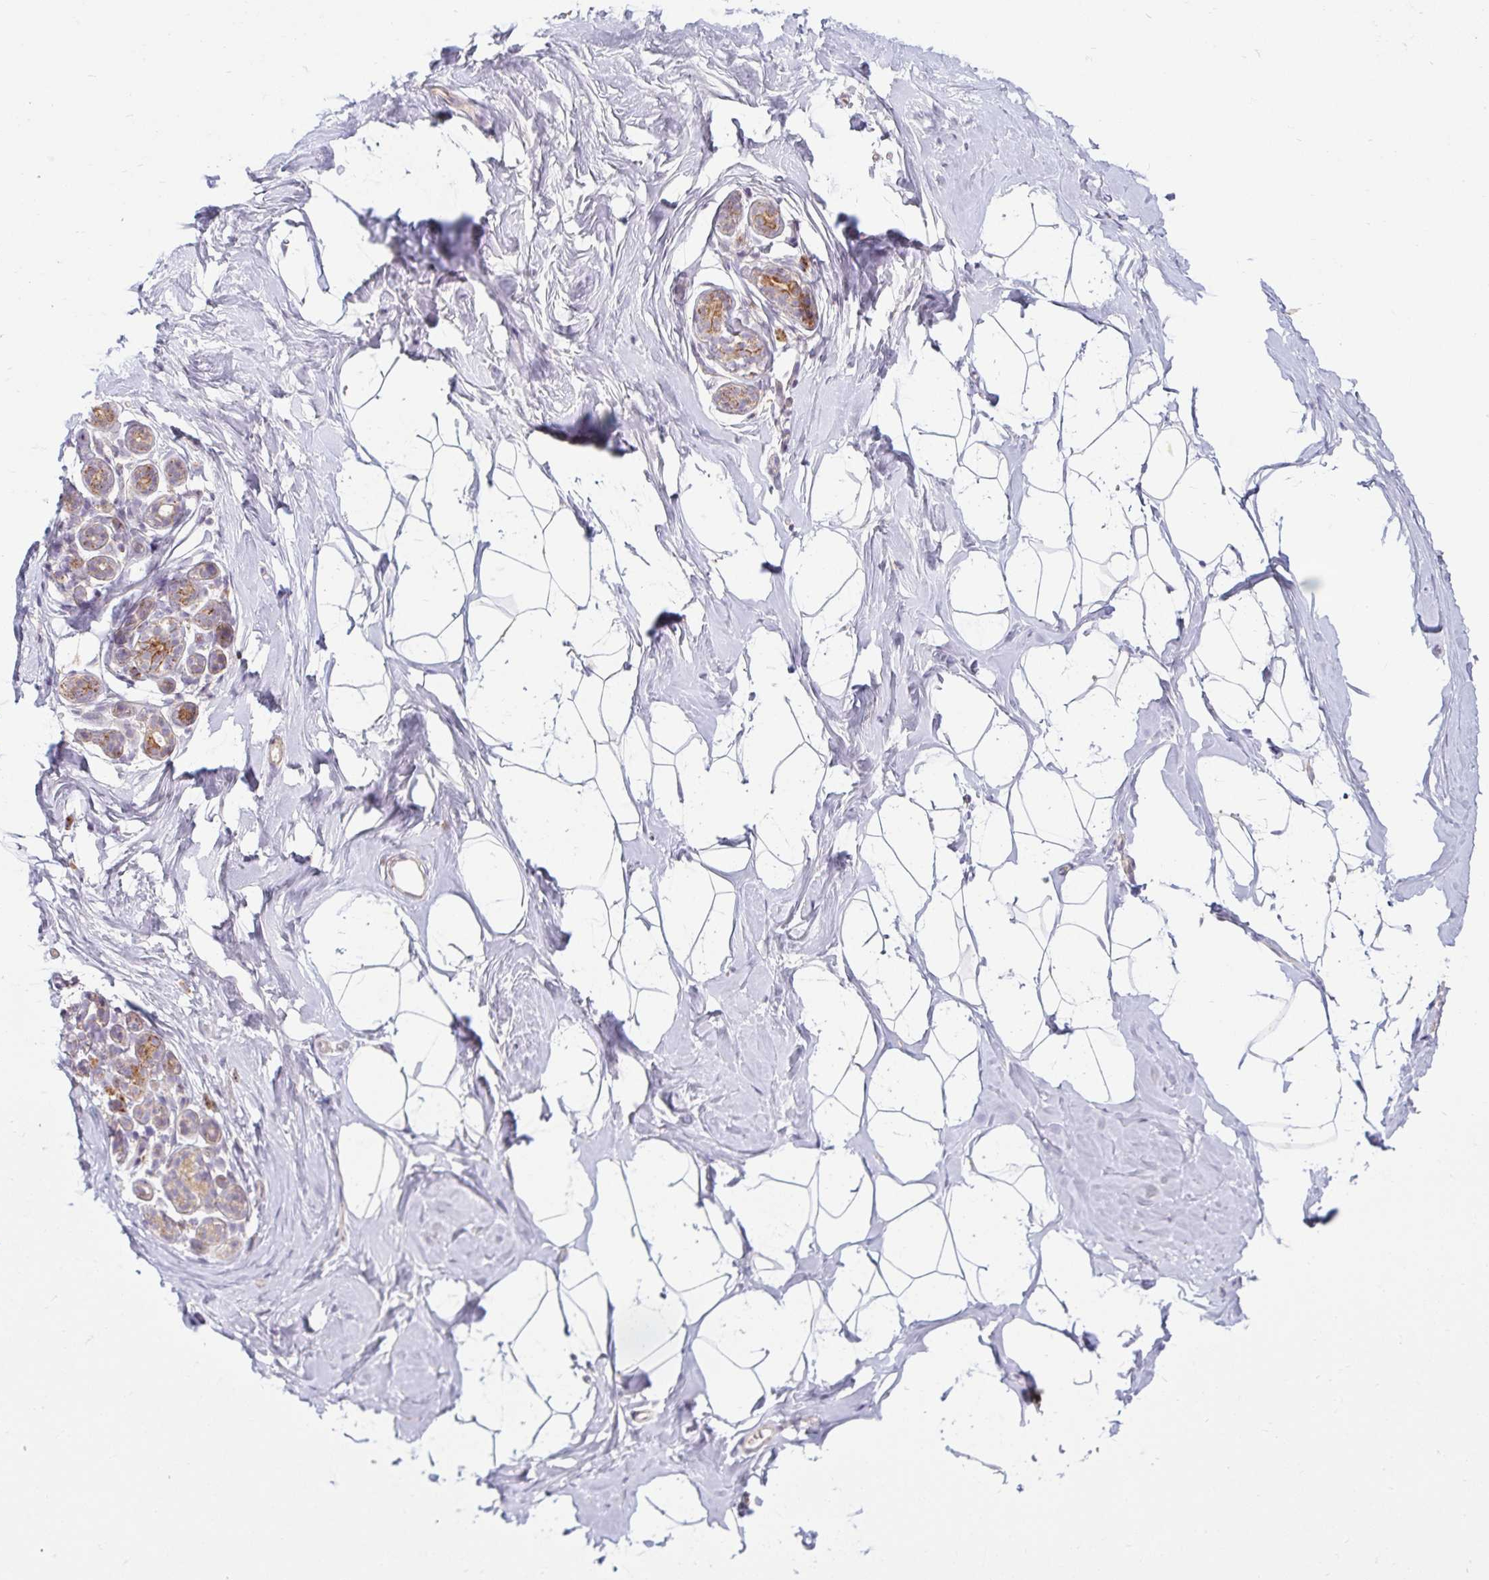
{"staining": {"intensity": "negative", "quantity": "none", "location": "none"}, "tissue": "breast", "cell_type": "Adipocytes", "image_type": "normal", "snomed": [{"axis": "morphology", "description": "Normal tissue, NOS"}, {"axis": "topography", "description": "Breast"}], "caption": "This photomicrograph is of normal breast stained with immunohistochemistry (IHC) to label a protein in brown with the nuclei are counter-stained blue. There is no positivity in adipocytes. (Immunohistochemistry (ihc), brightfield microscopy, high magnification).", "gene": "SKP2", "patient": {"sex": "female", "age": 32}}